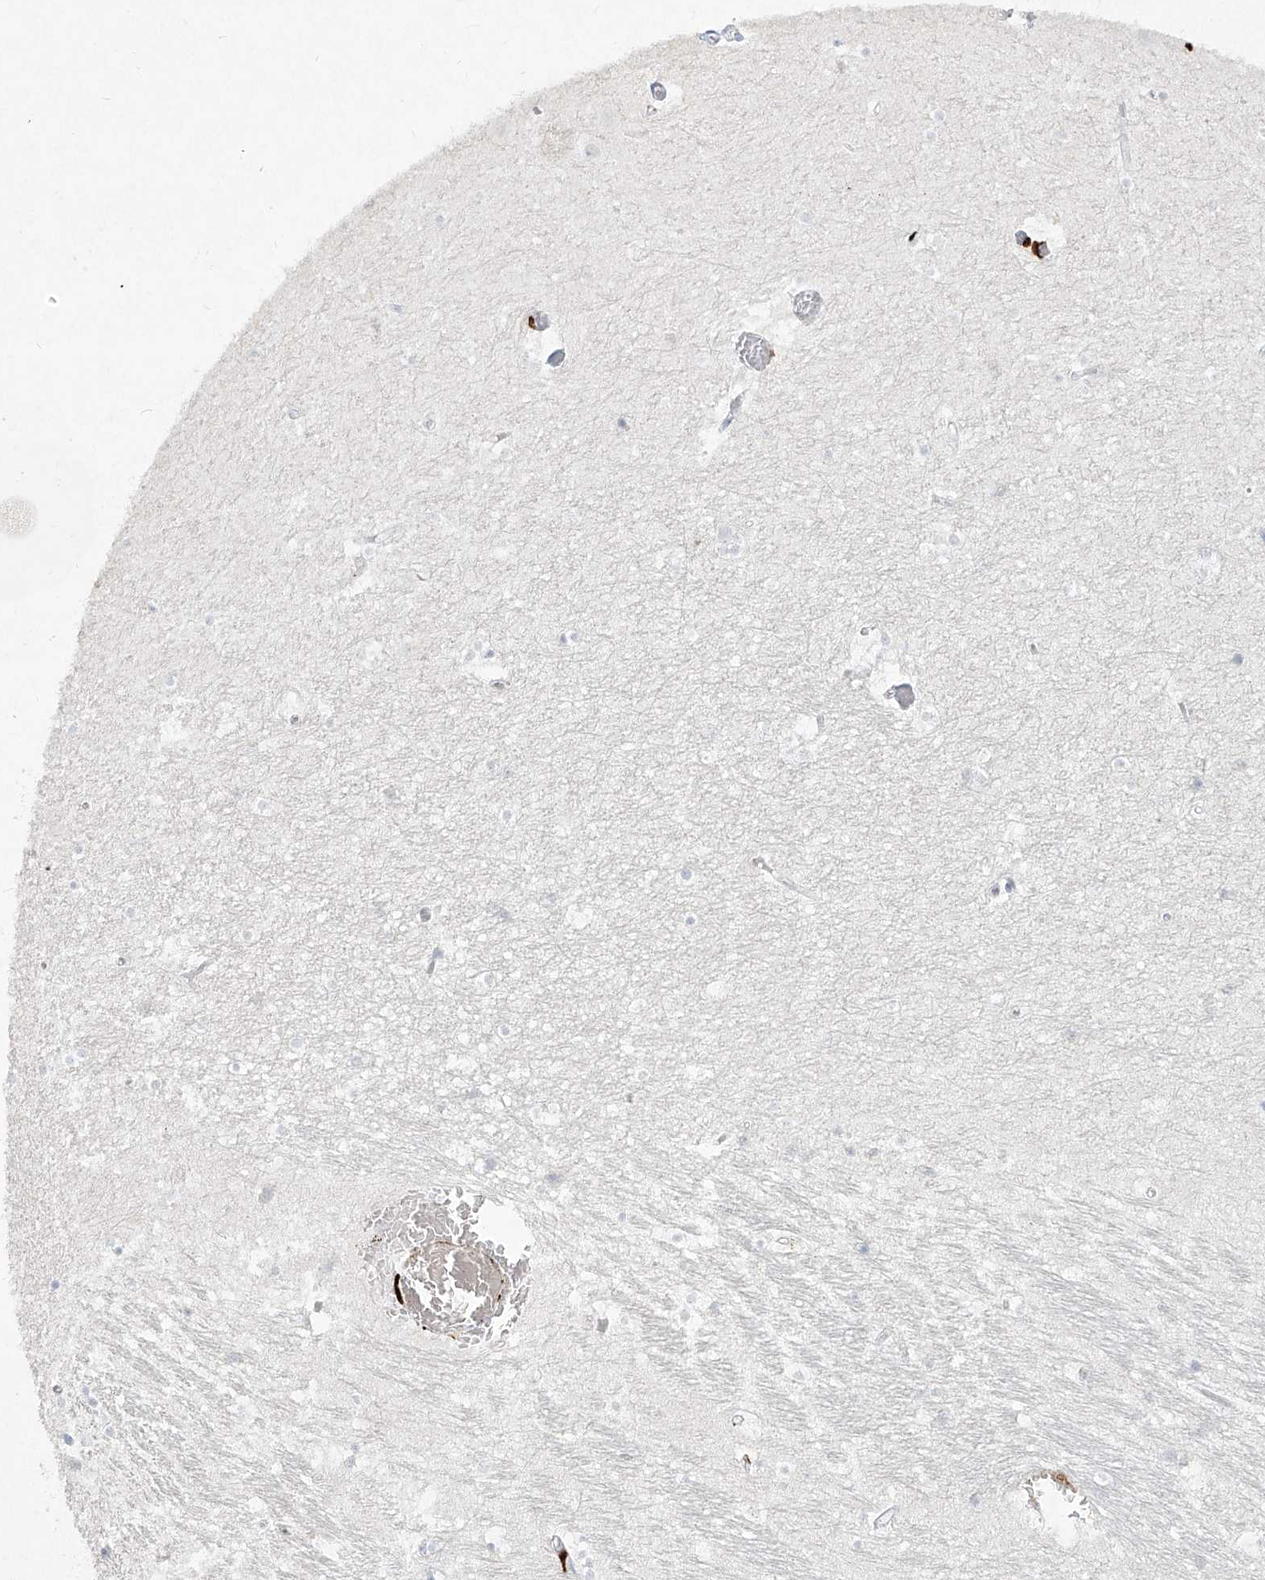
{"staining": {"intensity": "negative", "quantity": "none", "location": "none"}, "tissue": "hippocampus", "cell_type": "Glial cells", "image_type": "normal", "snomed": [{"axis": "morphology", "description": "Normal tissue, NOS"}, {"axis": "topography", "description": "Hippocampus"}], "caption": "Hippocampus was stained to show a protein in brown. There is no significant expression in glial cells. (Stains: DAB immunohistochemistry (IHC) with hematoxylin counter stain, Microscopy: brightfield microscopy at high magnification).", "gene": "CD209", "patient": {"sex": "female", "age": 52}}